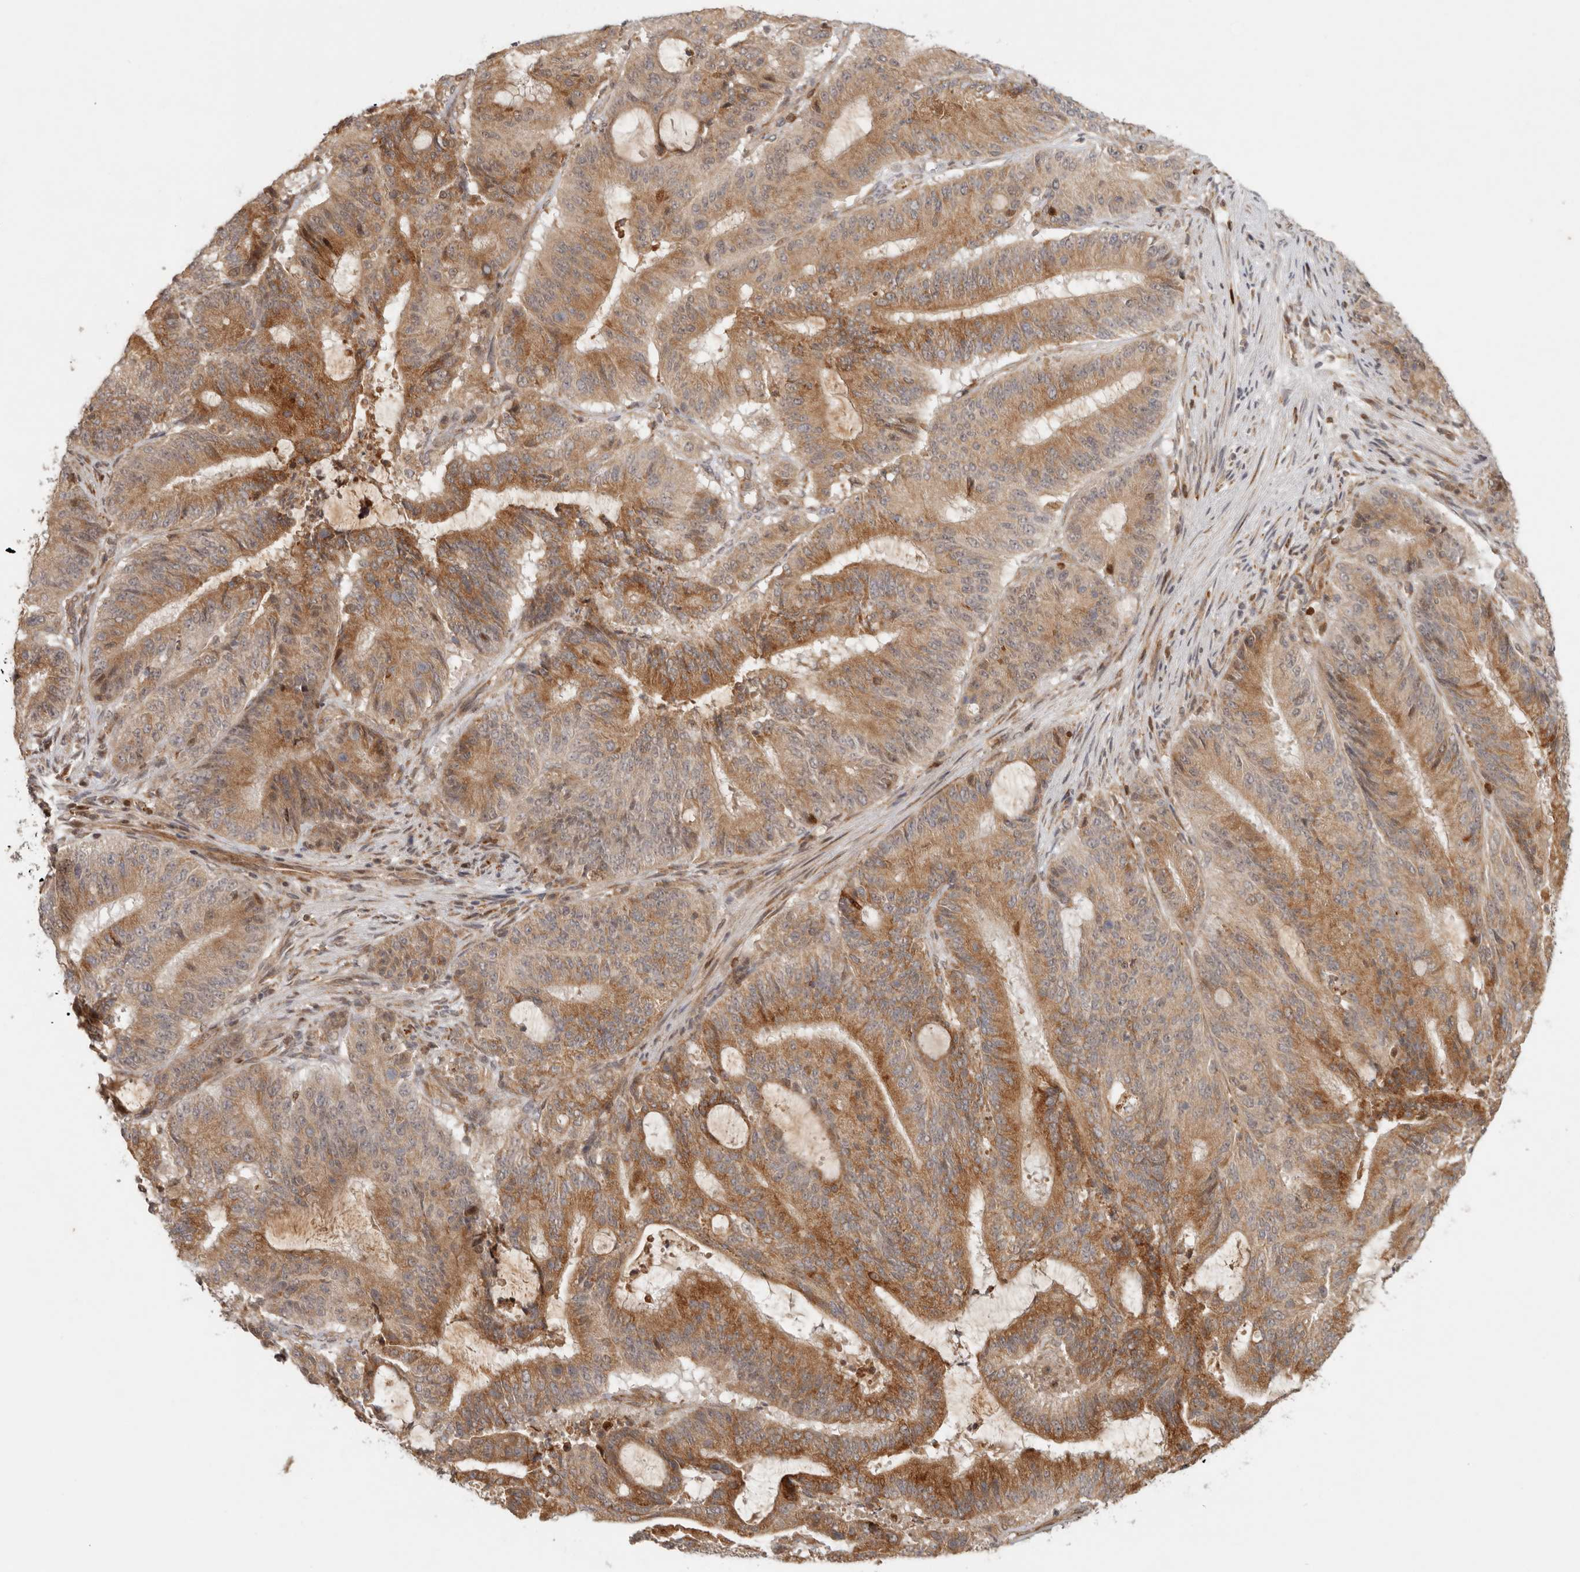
{"staining": {"intensity": "strong", "quantity": ">75%", "location": "cytoplasmic/membranous"}, "tissue": "liver cancer", "cell_type": "Tumor cells", "image_type": "cancer", "snomed": [{"axis": "morphology", "description": "Normal tissue, NOS"}, {"axis": "morphology", "description": "Cholangiocarcinoma"}, {"axis": "topography", "description": "Liver"}, {"axis": "topography", "description": "Peripheral nerve tissue"}], "caption": "An immunohistochemistry image of neoplastic tissue is shown. Protein staining in brown shows strong cytoplasmic/membranous positivity in liver cancer within tumor cells.", "gene": "AHDC1", "patient": {"sex": "female", "age": 73}}